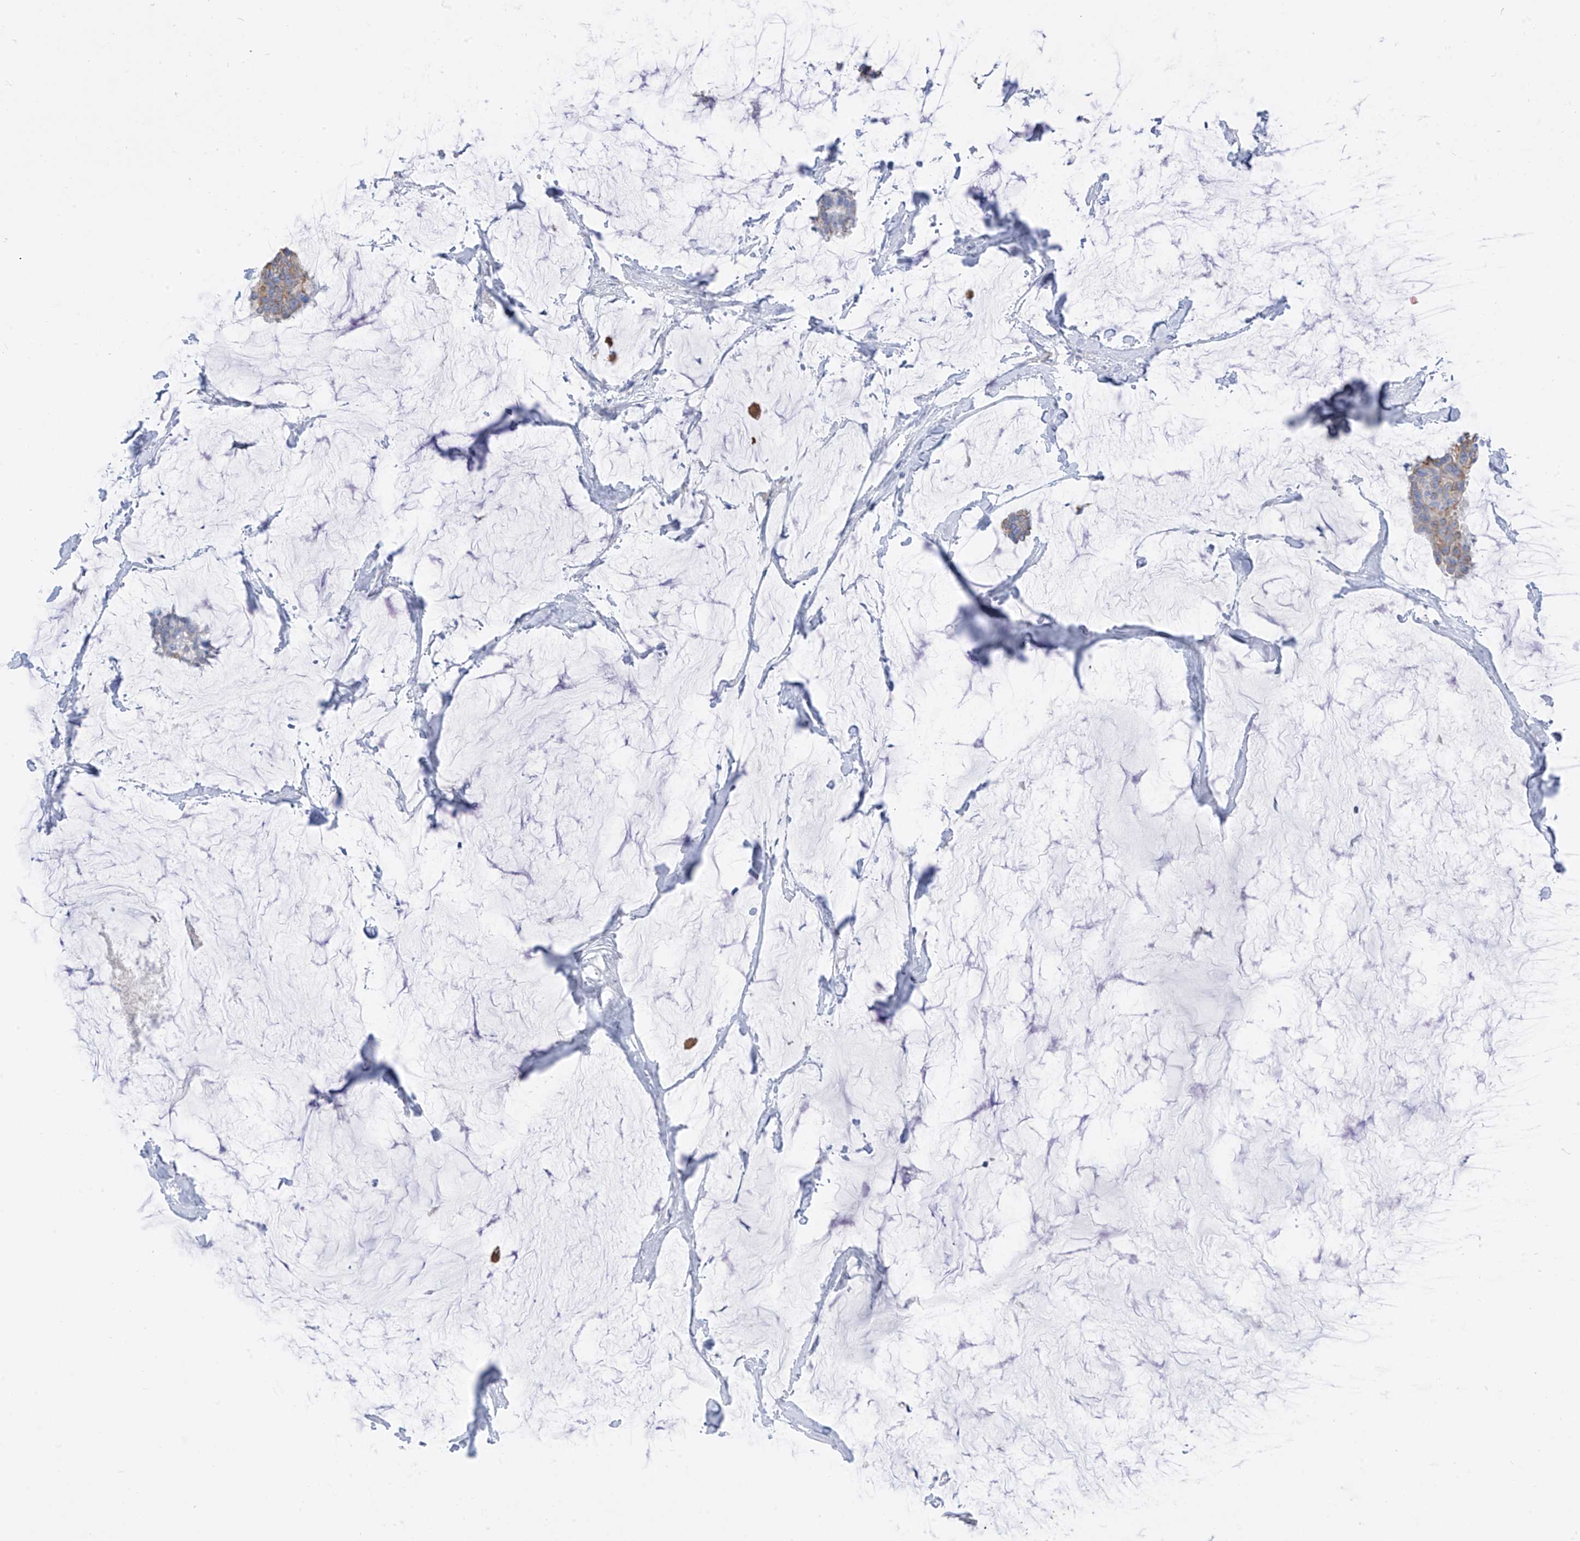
{"staining": {"intensity": "moderate", "quantity": "25%-75%", "location": "cytoplasmic/membranous"}, "tissue": "breast cancer", "cell_type": "Tumor cells", "image_type": "cancer", "snomed": [{"axis": "morphology", "description": "Duct carcinoma"}, {"axis": "topography", "description": "Breast"}], "caption": "The micrograph exhibits immunohistochemical staining of breast cancer (infiltrating ductal carcinoma). There is moderate cytoplasmic/membranous staining is appreciated in approximately 25%-75% of tumor cells.", "gene": "PAFAH1B3", "patient": {"sex": "female", "age": 93}}